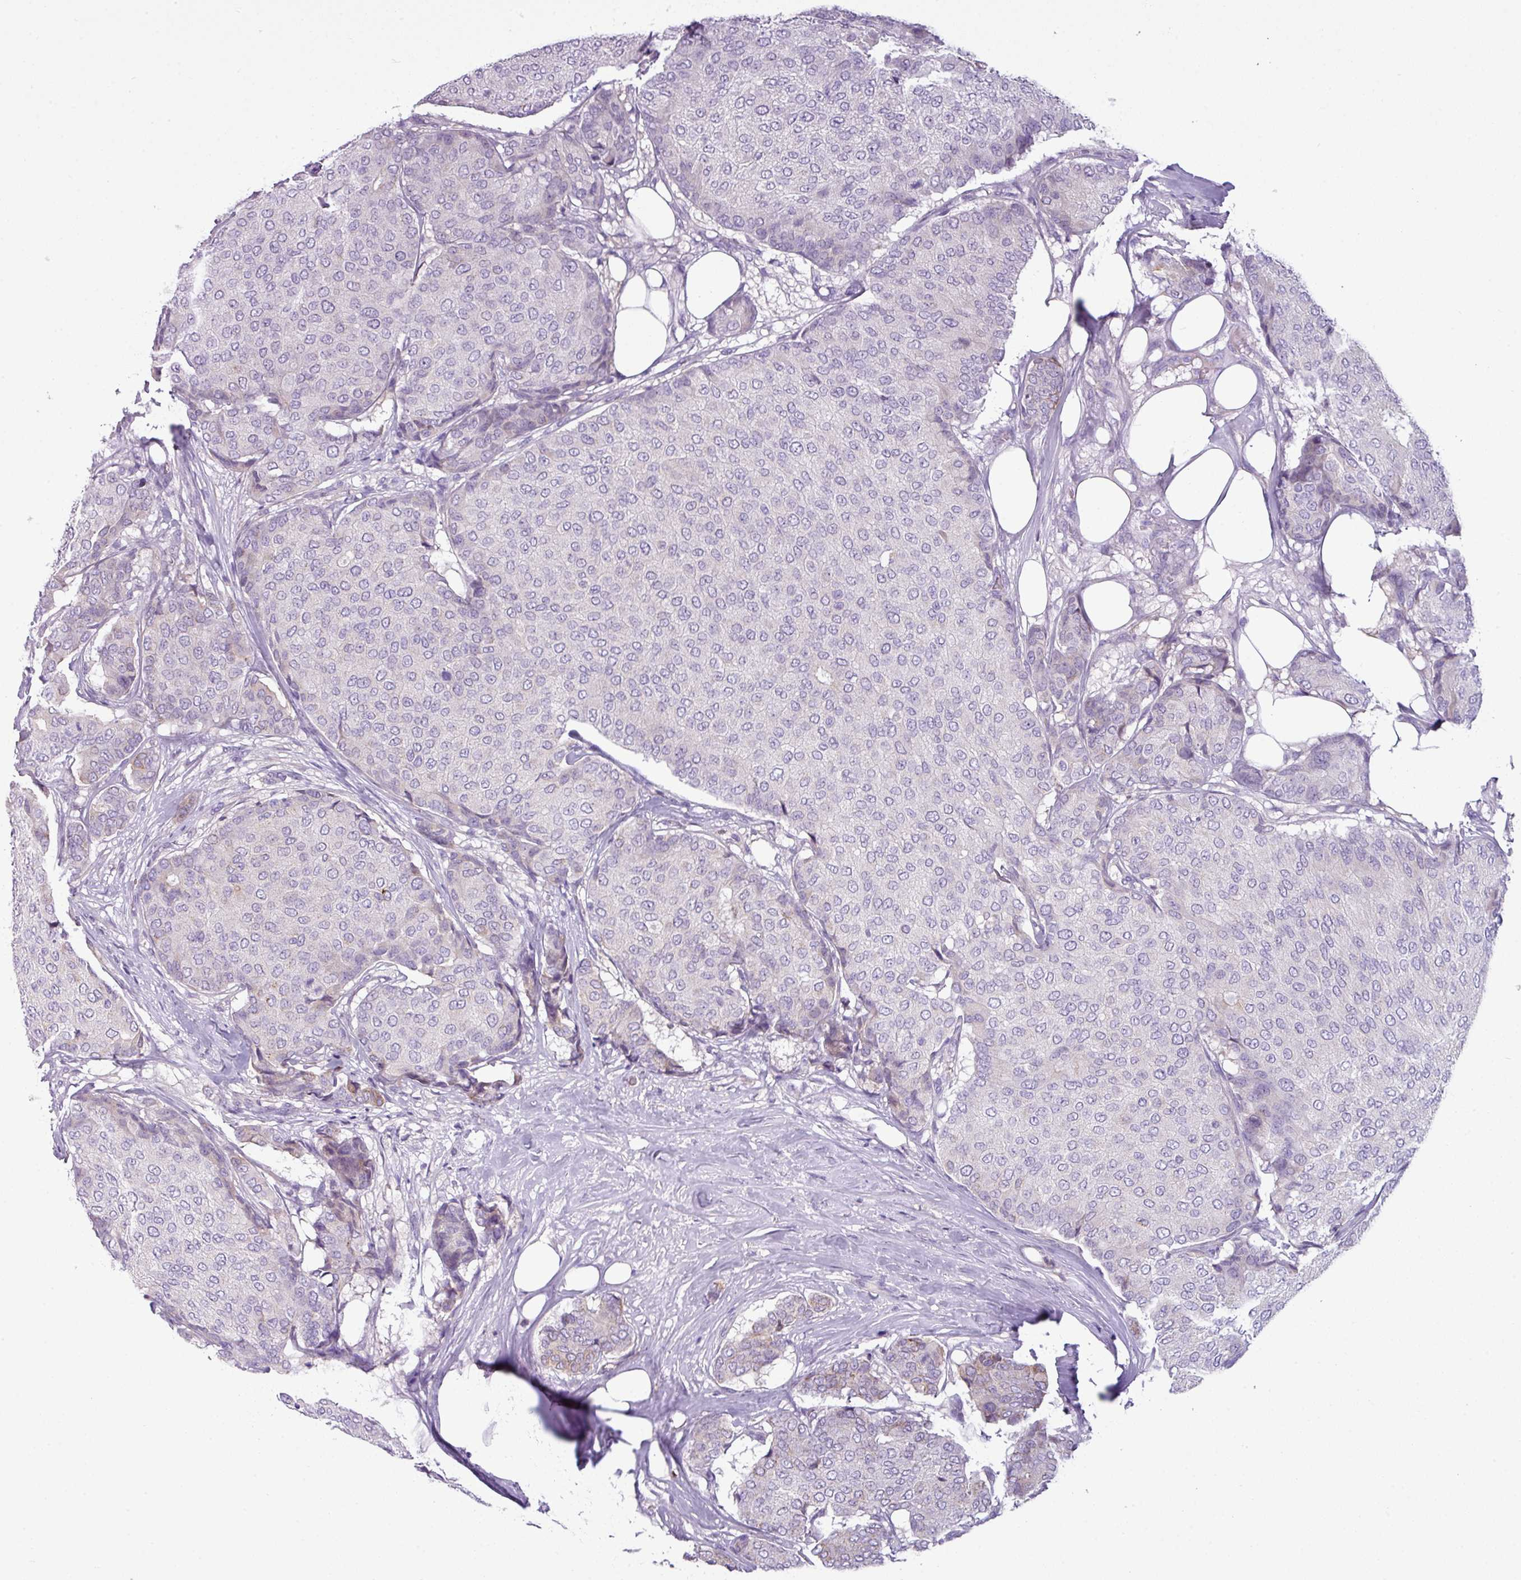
{"staining": {"intensity": "moderate", "quantity": "<25%", "location": "cytoplasmic/membranous"}, "tissue": "breast cancer", "cell_type": "Tumor cells", "image_type": "cancer", "snomed": [{"axis": "morphology", "description": "Duct carcinoma"}, {"axis": "topography", "description": "Breast"}], "caption": "Breast intraductal carcinoma stained with DAB immunohistochemistry (IHC) reveals low levels of moderate cytoplasmic/membranous staining in about <25% of tumor cells. (Brightfield microscopy of DAB IHC at high magnification).", "gene": "TMEM178B", "patient": {"sex": "female", "age": 75}}